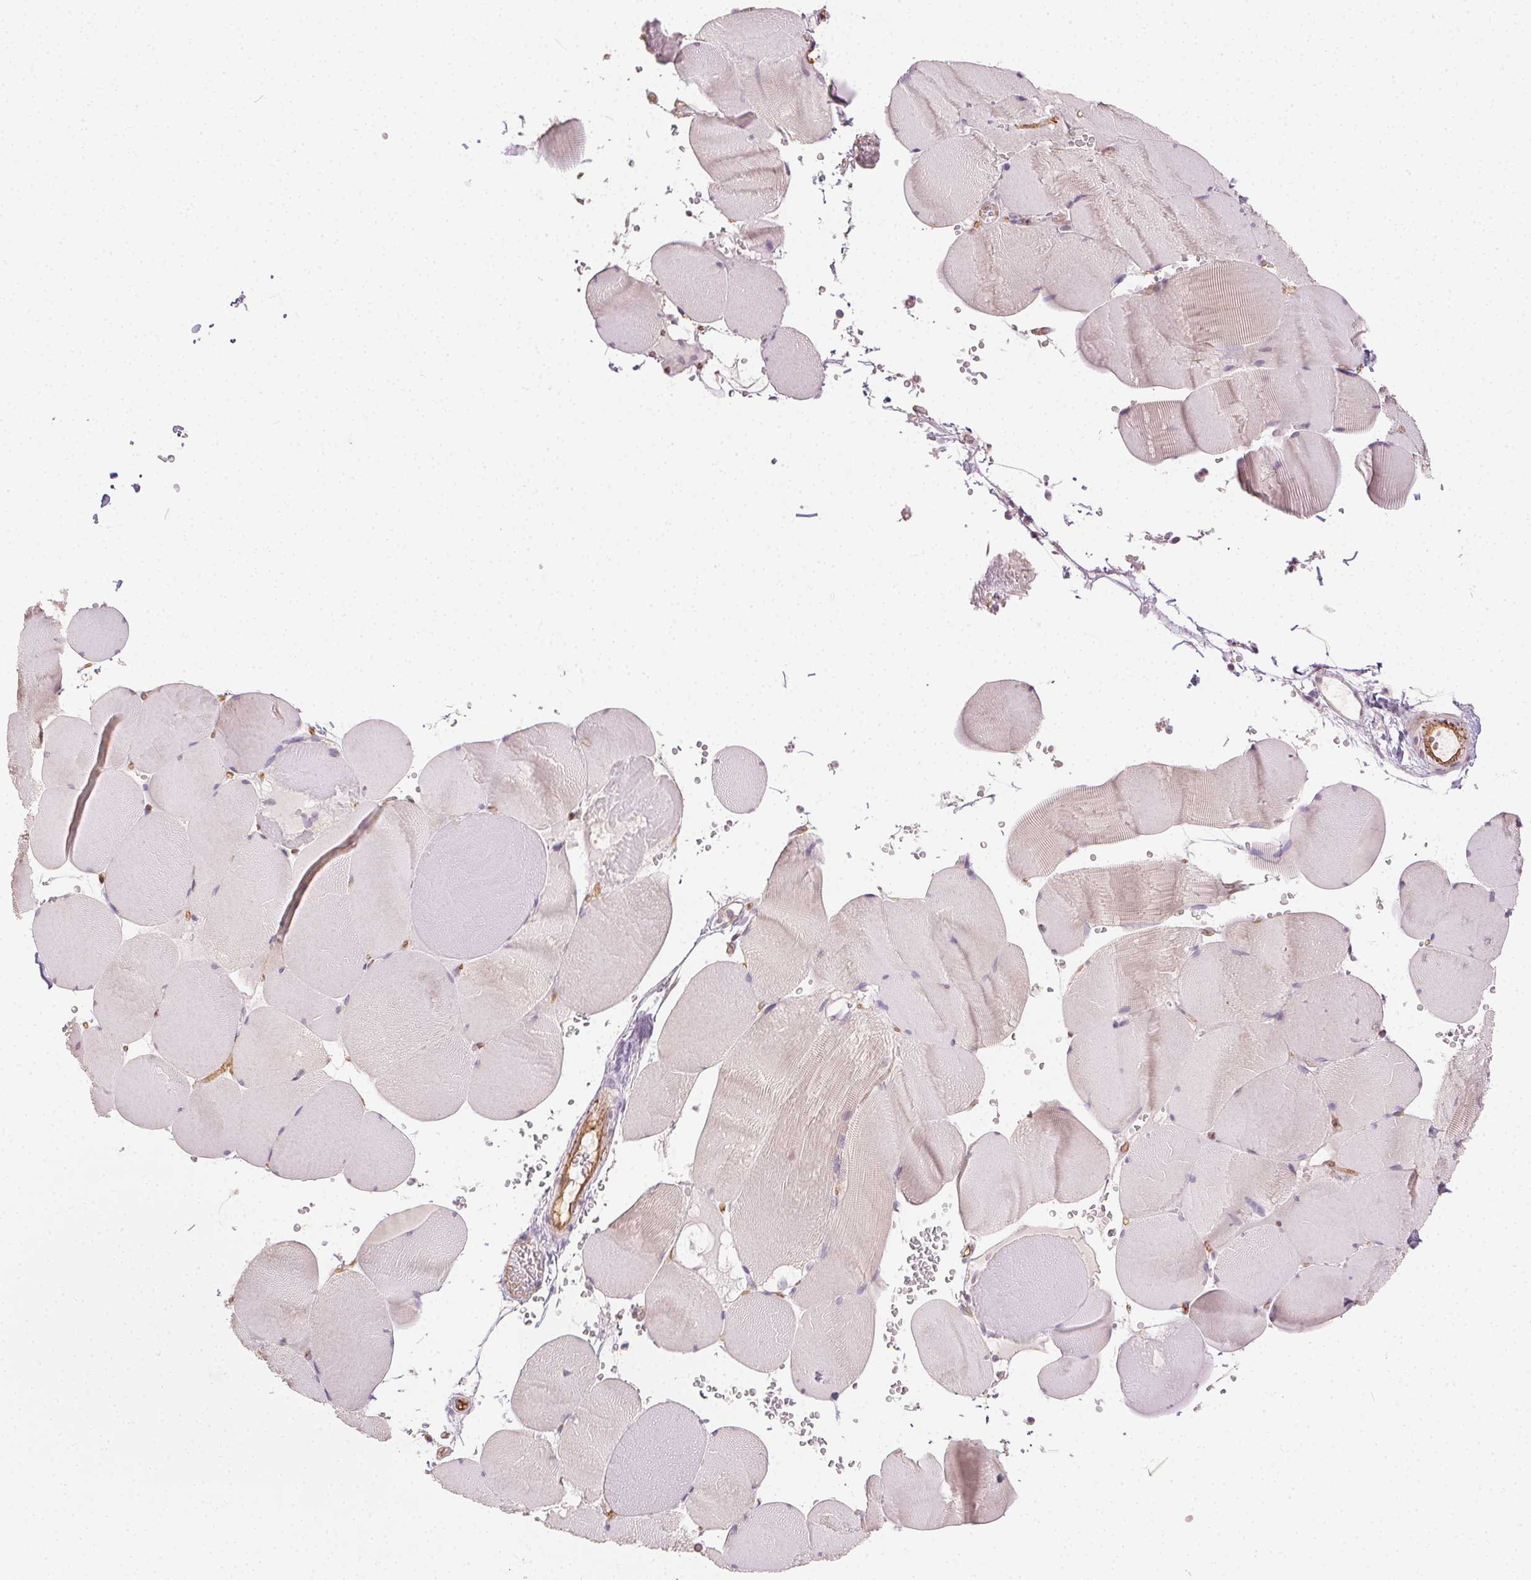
{"staining": {"intensity": "weak", "quantity": "<25%", "location": "cytoplasmic/membranous"}, "tissue": "skeletal muscle", "cell_type": "Myocytes", "image_type": "normal", "snomed": [{"axis": "morphology", "description": "Normal tissue, NOS"}, {"axis": "topography", "description": "Skeletal muscle"}, {"axis": "topography", "description": "Head-Neck"}], "caption": "Human skeletal muscle stained for a protein using immunohistochemistry (IHC) exhibits no positivity in myocytes.", "gene": "PODXL", "patient": {"sex": "male", "age": 66}}